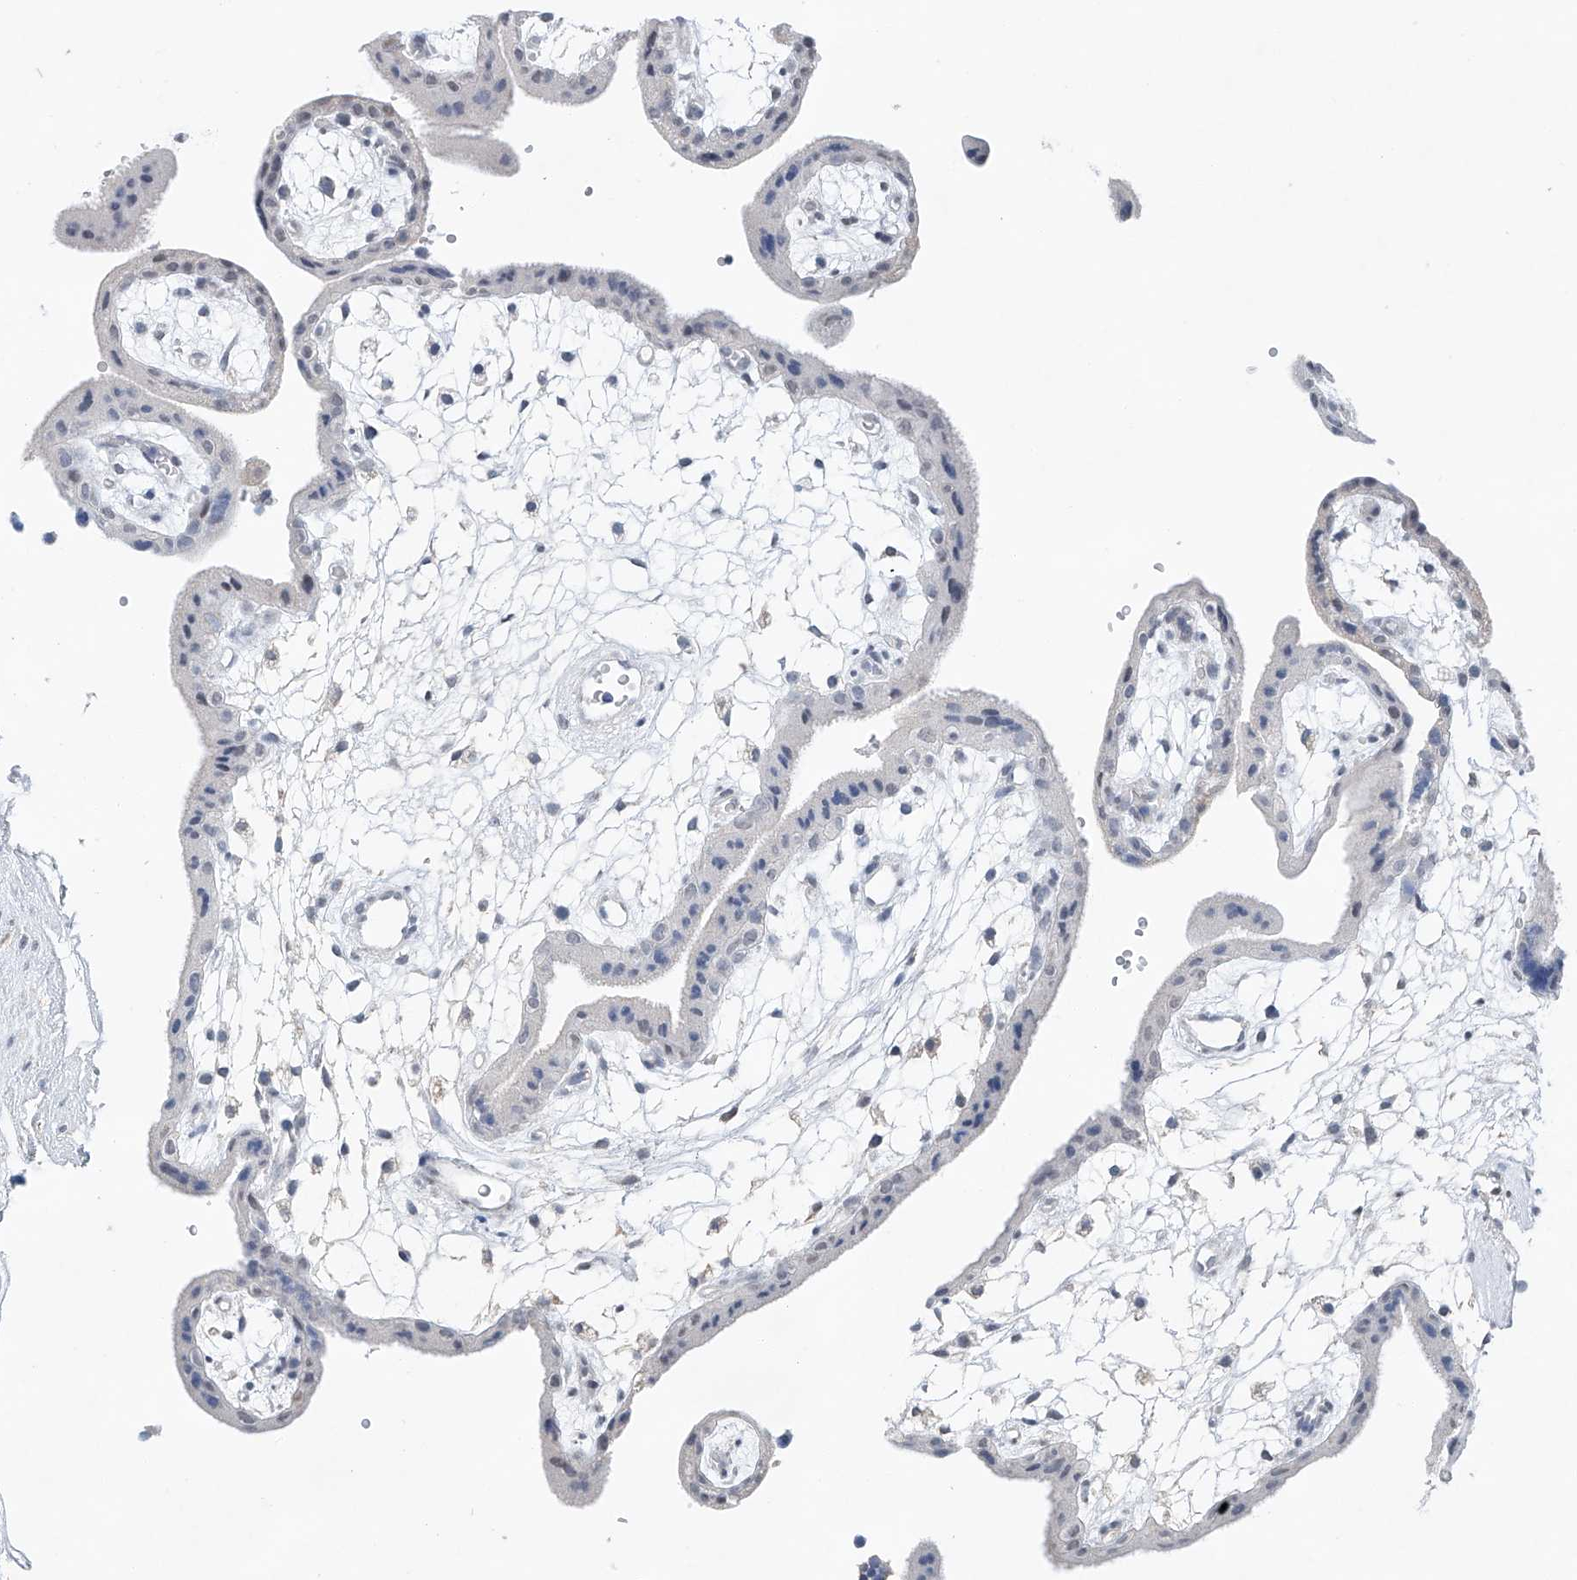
{"staining": {"intensity": "negative", "quantity": "none", "location": "none"}, "tissue": "placenta", "cell_type": "Decidual cells", "image_type": "normal", "snomed": [{"axis": "morphology", "description": "Normal tissue, NOS"}, {"axis": "topography", "description": "Placenta"}], "caption": "A high-resolution histopathology image shows immunohistochemistry staining of normal placenta, which displays no significant staining in decidual cells.", "gene": "KLF15", "patient": {"sex": "female", "age": 18}}